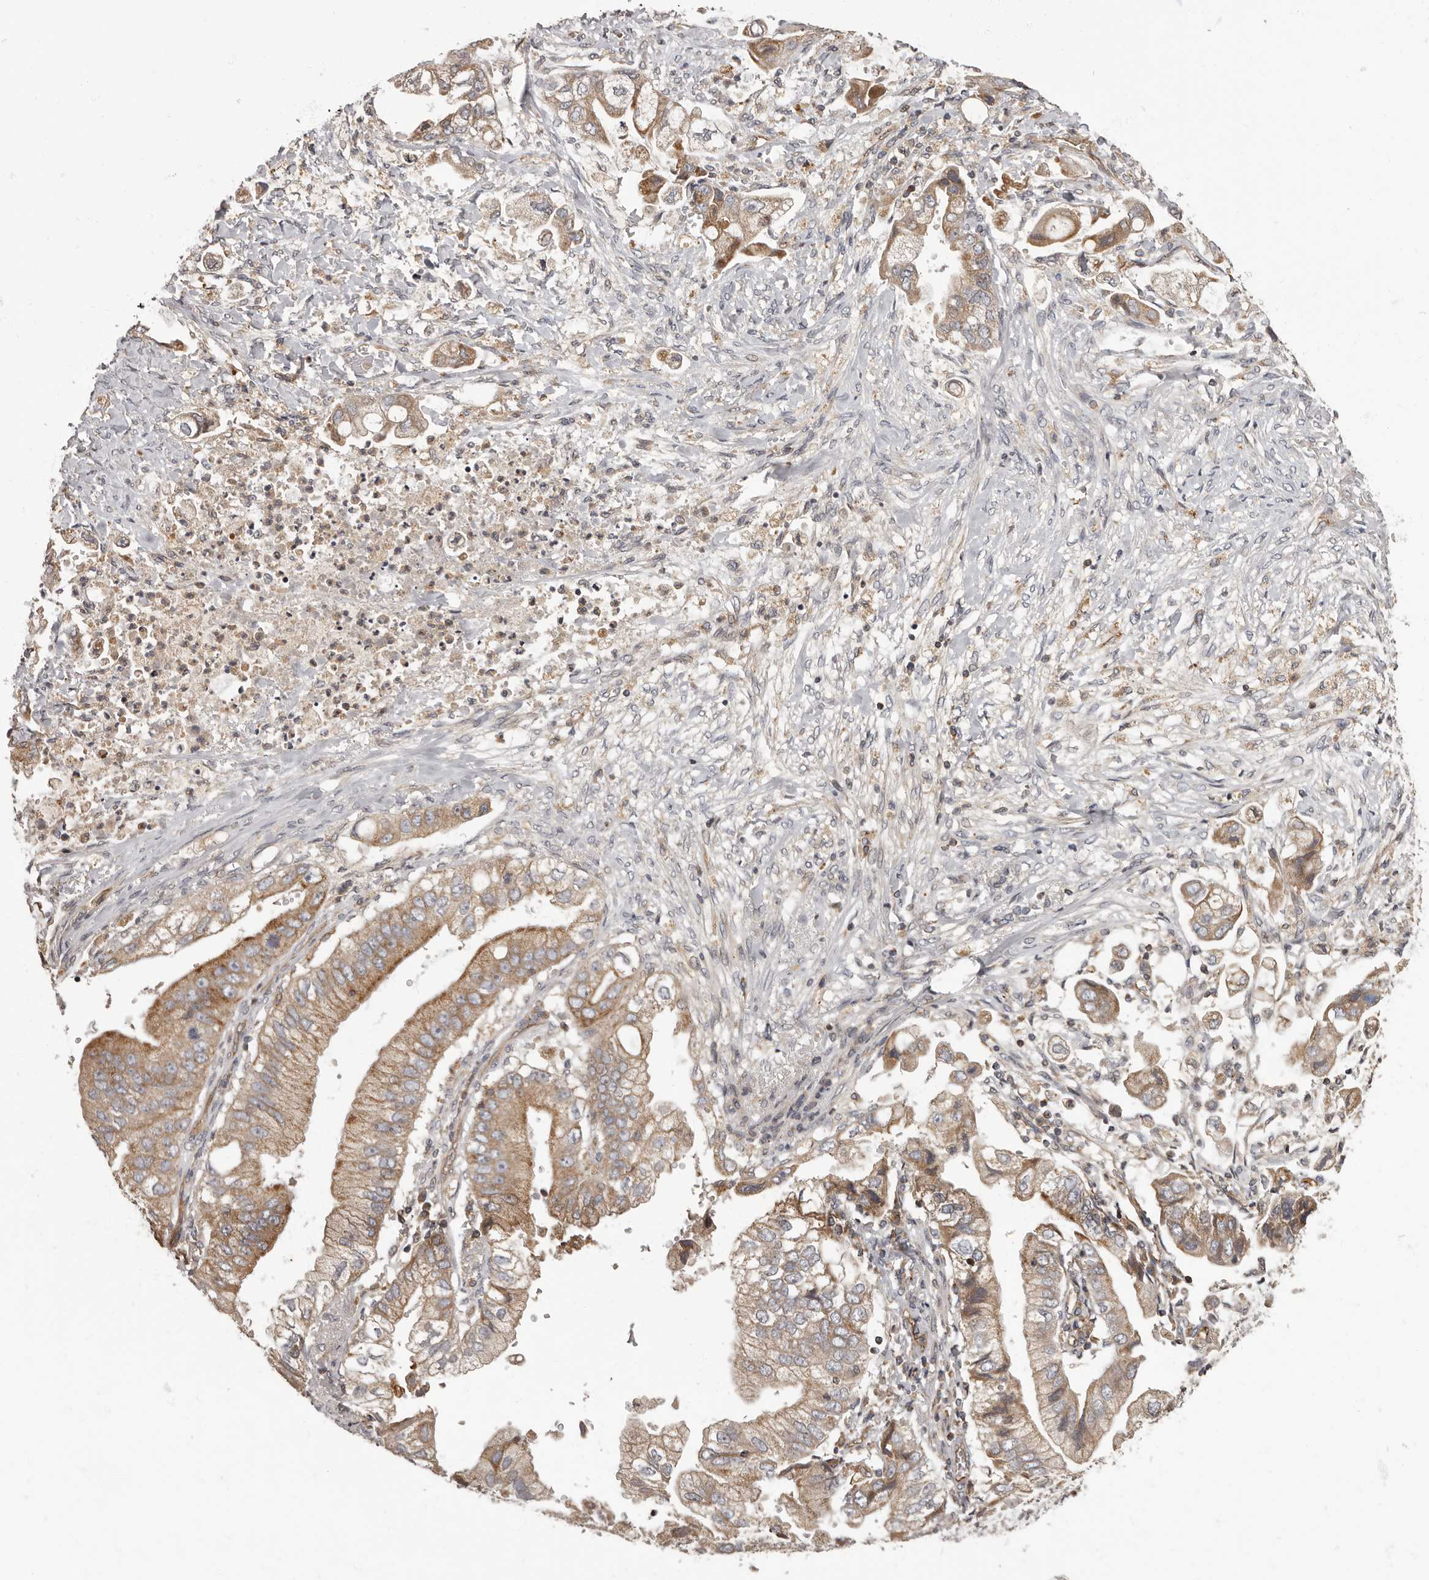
{"staining": {"intensity": "moderate", "quantity": ">75%", "location": "cytoplasmic/membranous"}, "tissue": "stomach cancer", "cell_type": "Tumor cells", "image_type": "cancer", "snomed": [{"axis": "morphology", "description": "Adenocarcinoma, NOS"}, {"axis": "topography", "description": "Stomach"}], "caption": "Immunohistochemistry of stomach adenocarcinoma reveals medium levels of moderate cytoplasmic/membranous positivity in about >75% of tumor cells.", "gene": "ADCY2", "patient": {"sex": "male", "age": 62}}